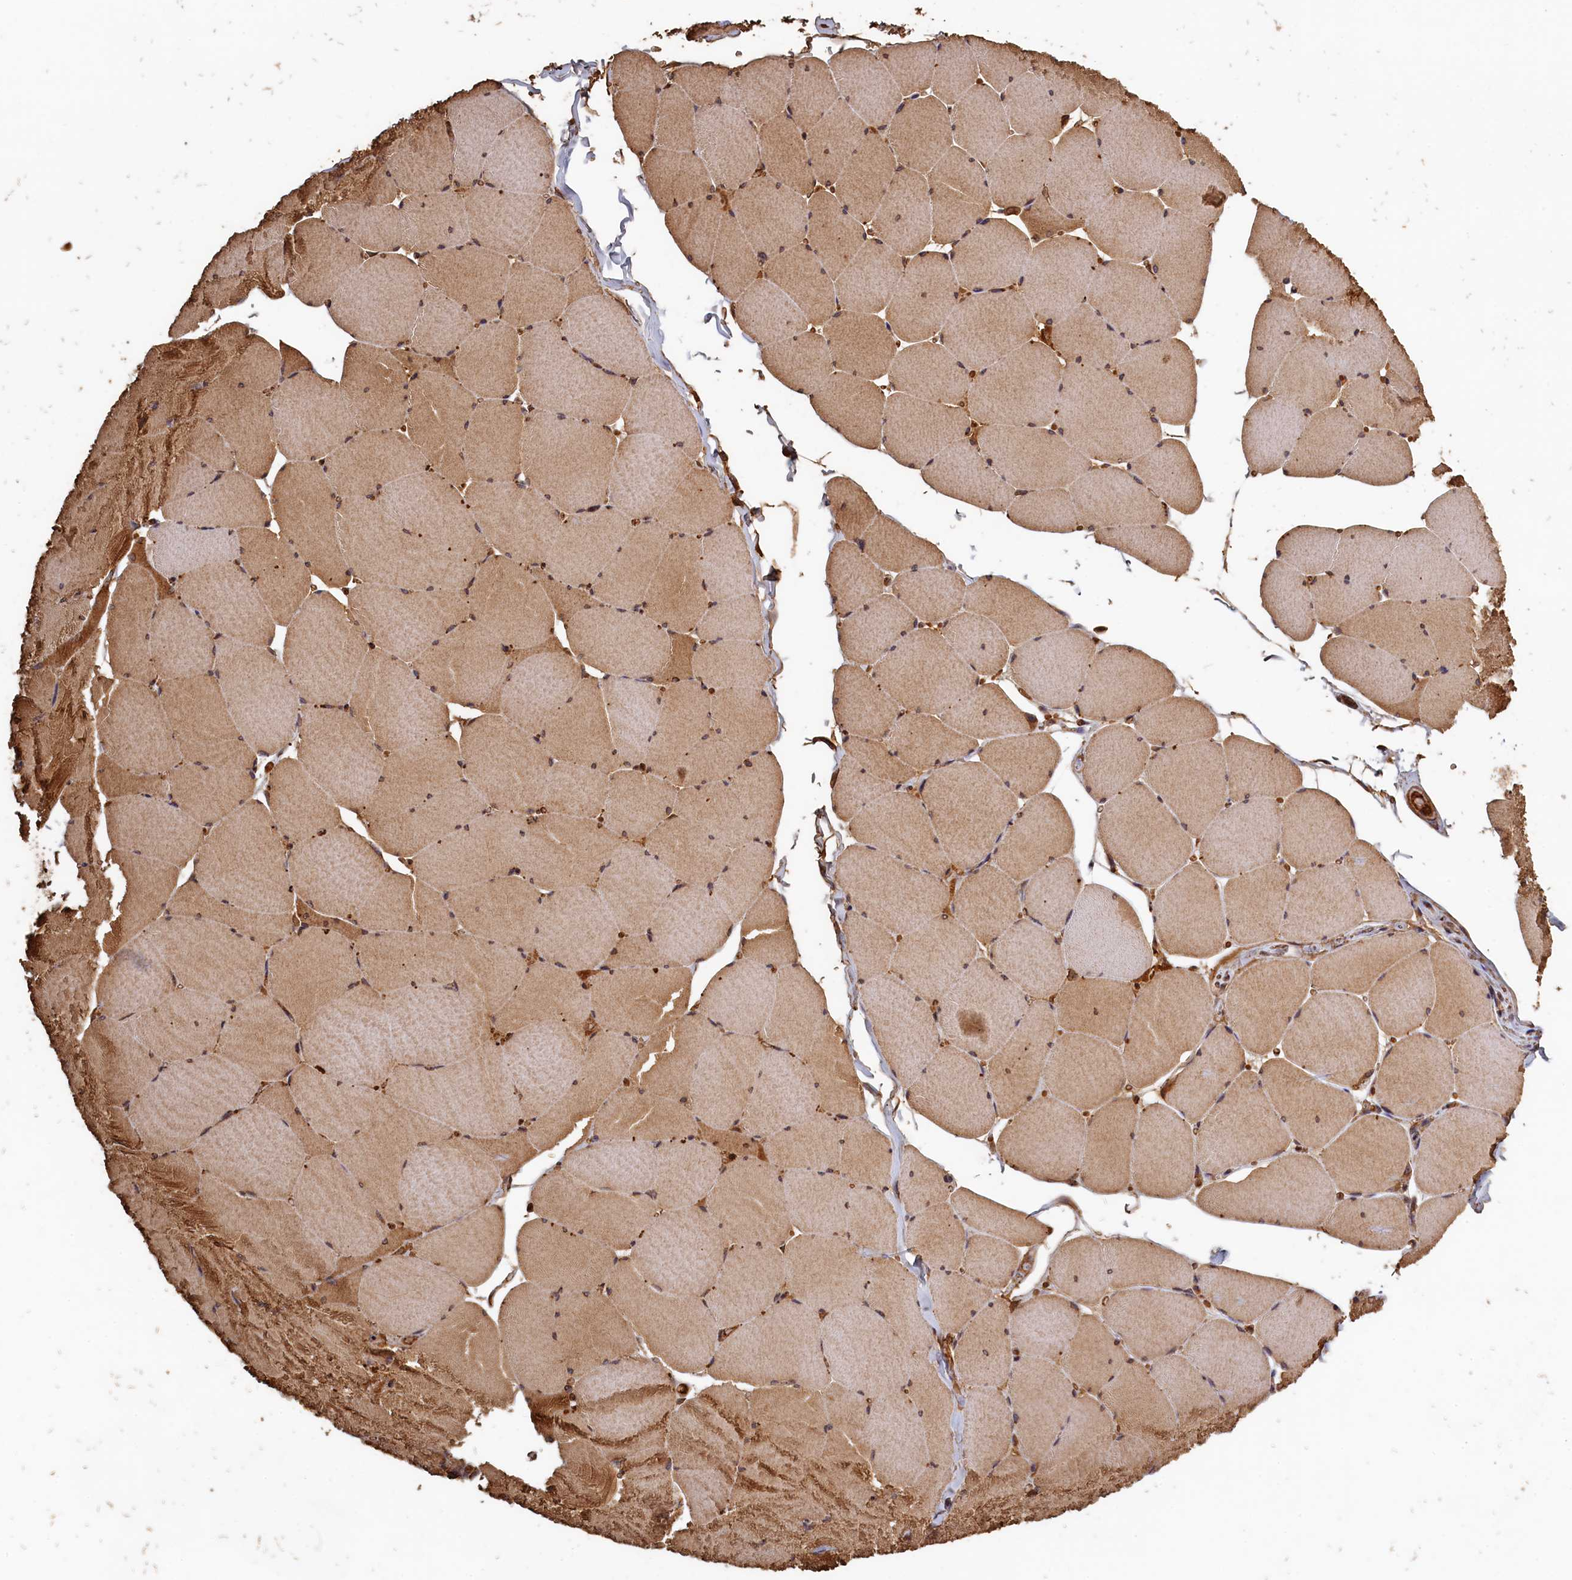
{"staining": {"intensity": "moderate", "quantity": ">75%", "location": "cytoplasmic/membranous"}, "tissue": "skeletal muscle", "cell_type": "Myocytes", "image_type": "normal", "snomed": [{"axis": "morphology", "description": "Normal tissue, NOS"}, {"axis": "topography", "description": "Skeletal muscle"}, {"axis": "topography", "description": "Head-Neck"}], "caption": "Immunohistochemical staining of unremarkable human skeletal muscle displays moderate cytoplasmic/membranous protein expression in about >75% of myocytes.", "gene": "SNX33", "patient": {"sex": "male", "age": 66}}